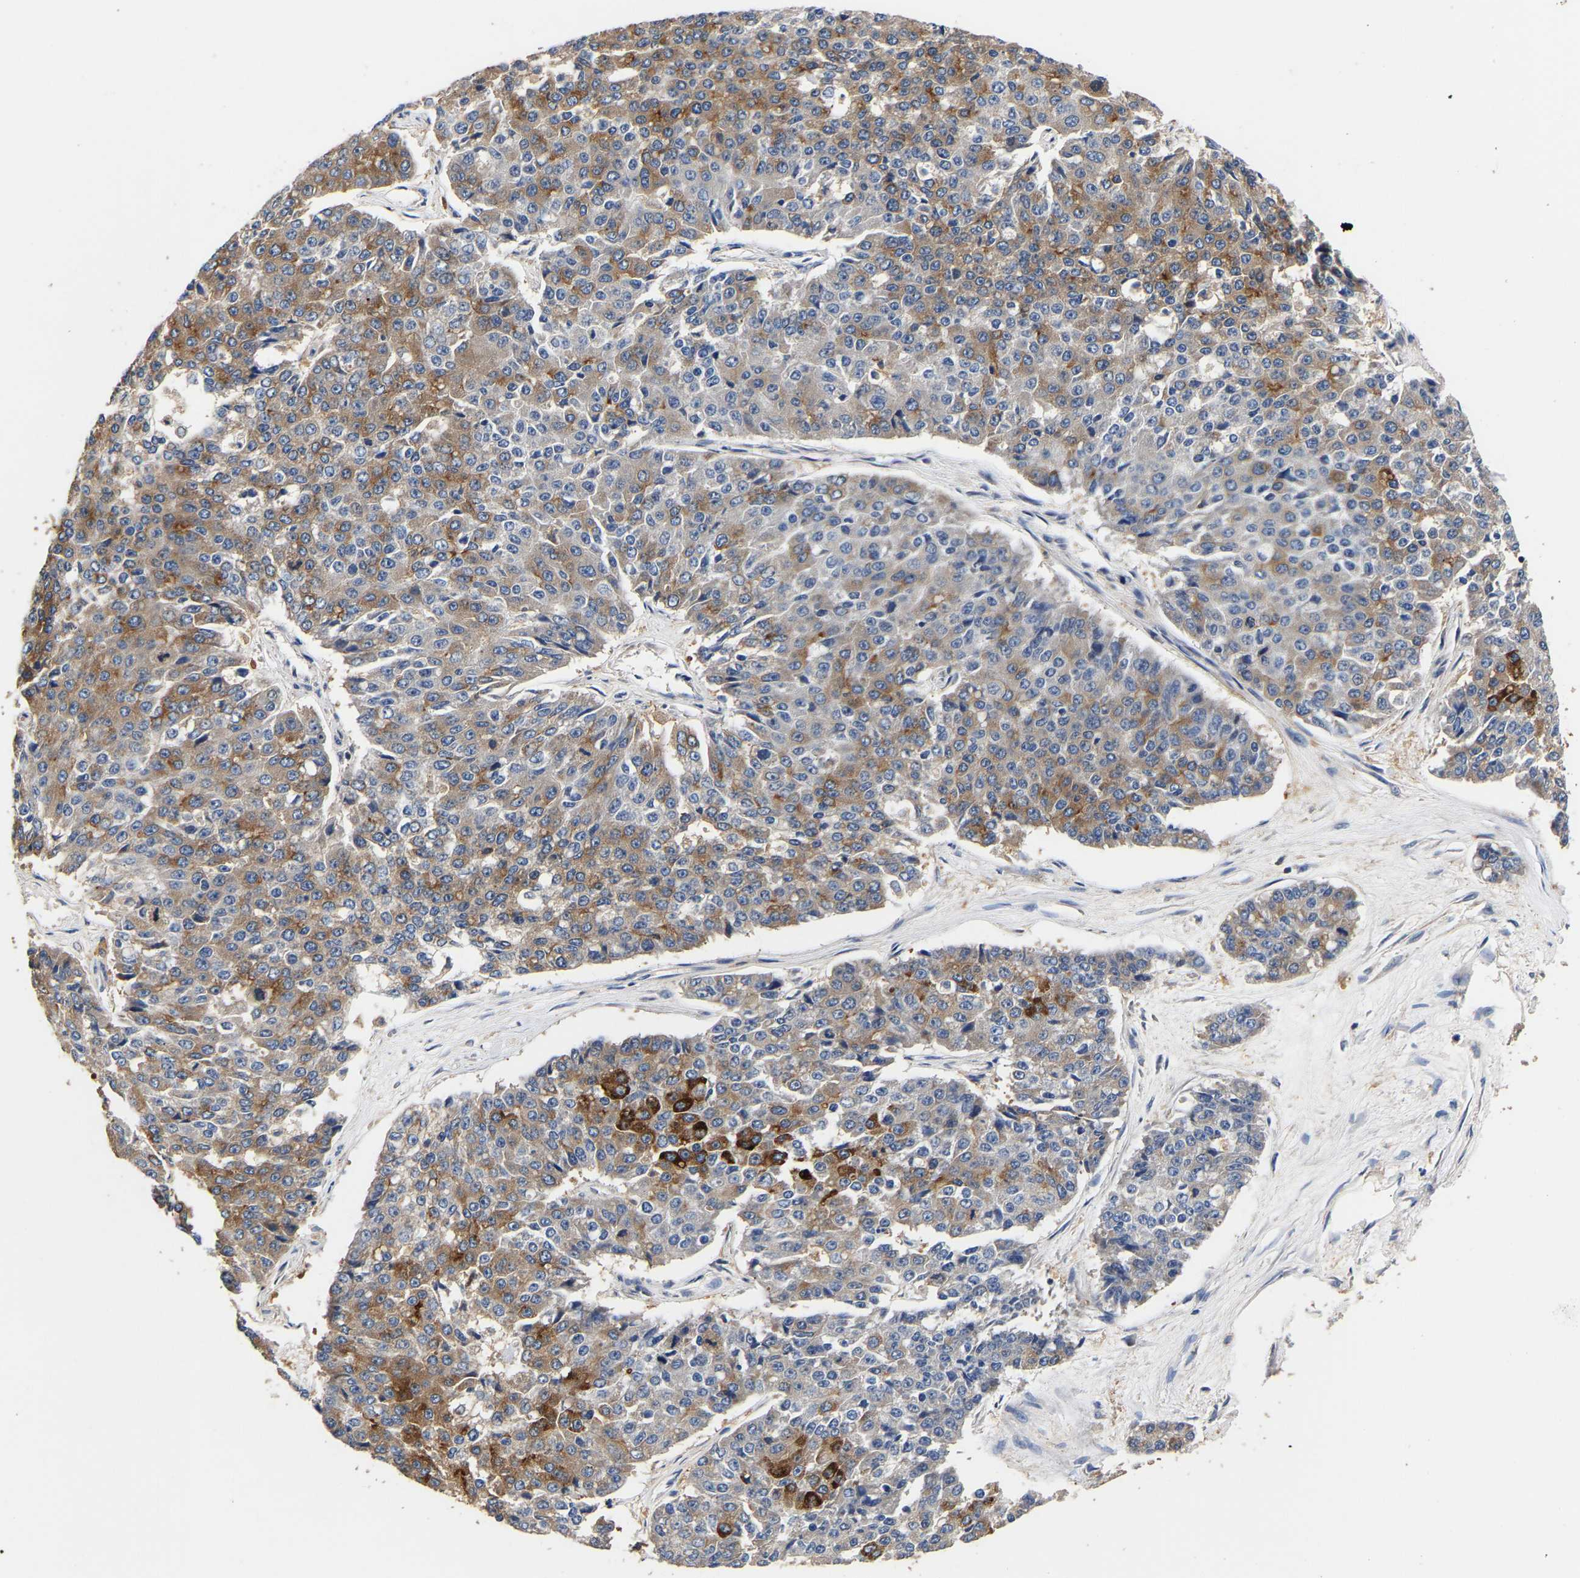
{"staining": {"intensity": "moderate", "quantity": "25%-75%", "location": "cytoplasmic/membranous"}, "tissue": "pancreatic cancer", "cell_type": "Tumor cells", "image_type": "cancer", "snomed": [{"axis": "morphology", "description": "Adenocarcinoma, NOS"}, {"axis": "topography", "description": "Pancreas"}], "caption": "High-power microscopy captured an immunohistochemistry (IHC) photomicrograph of pancreatic cancer, revealing moderate cytoplasmic/membranous staining in approximately 25%-75% of tumor cells.", "gene": "LRBA", "patient": {"sex": "male", "age": 50}}